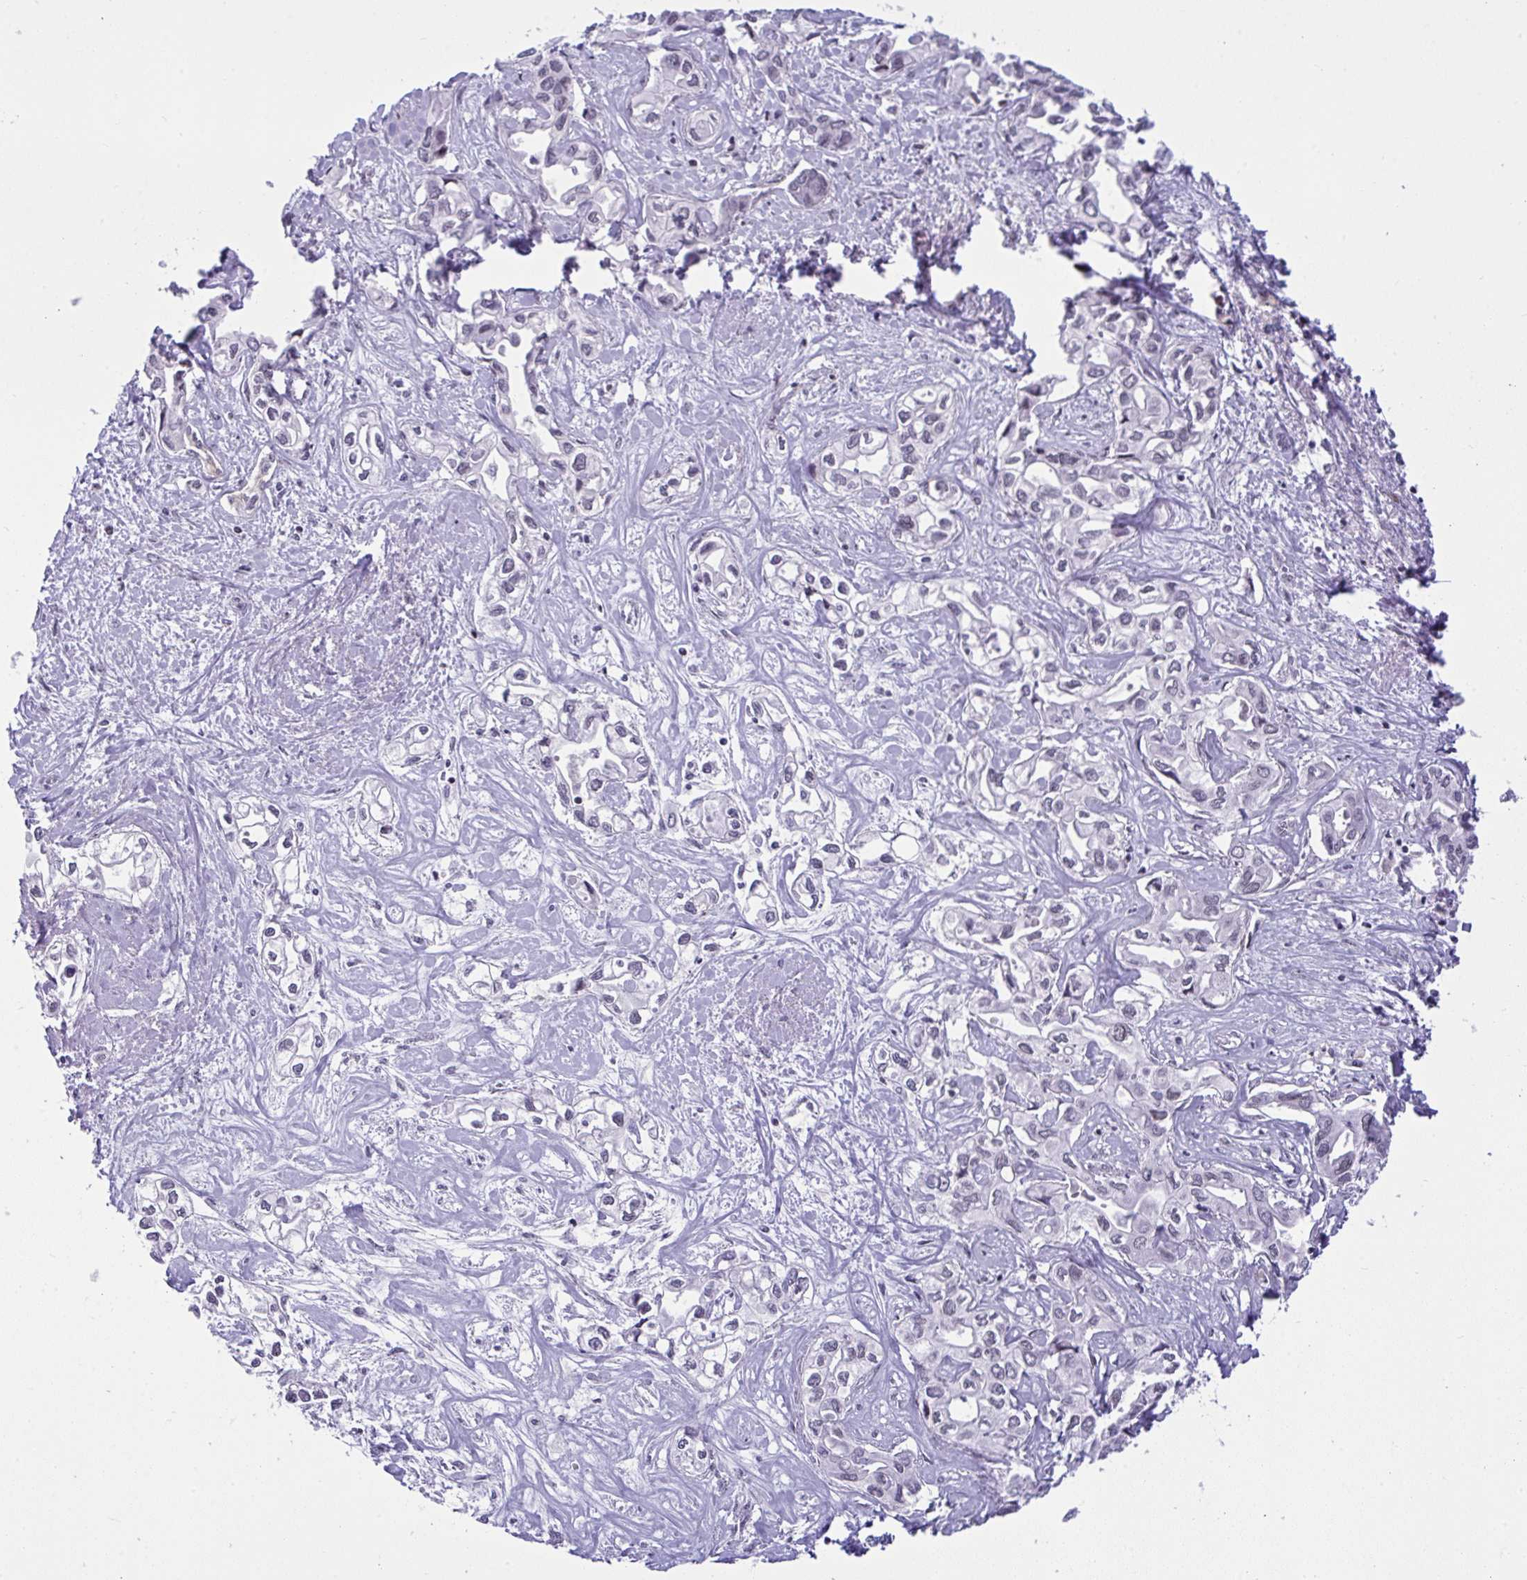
{"staining": {"intensity": "weak", "quantity": "<25%", "location": "nuclear"}, "tissue": "liver cancer", "cell_type": "Tumor cells", "image_type": "cancer", "snomed": [{"axis": "morphology", "description": "Cholangiocarcinoma"}, {"axis": "topography", "description": "Liver"}], "caption": "DAB (3,3'-diaminobenzidine) immunohistochemical staining of liver cancer exhibits no significant expression in tumor cells.", "gene": "ZFHX3", "patient": {"sex": "female", "age": 64}}